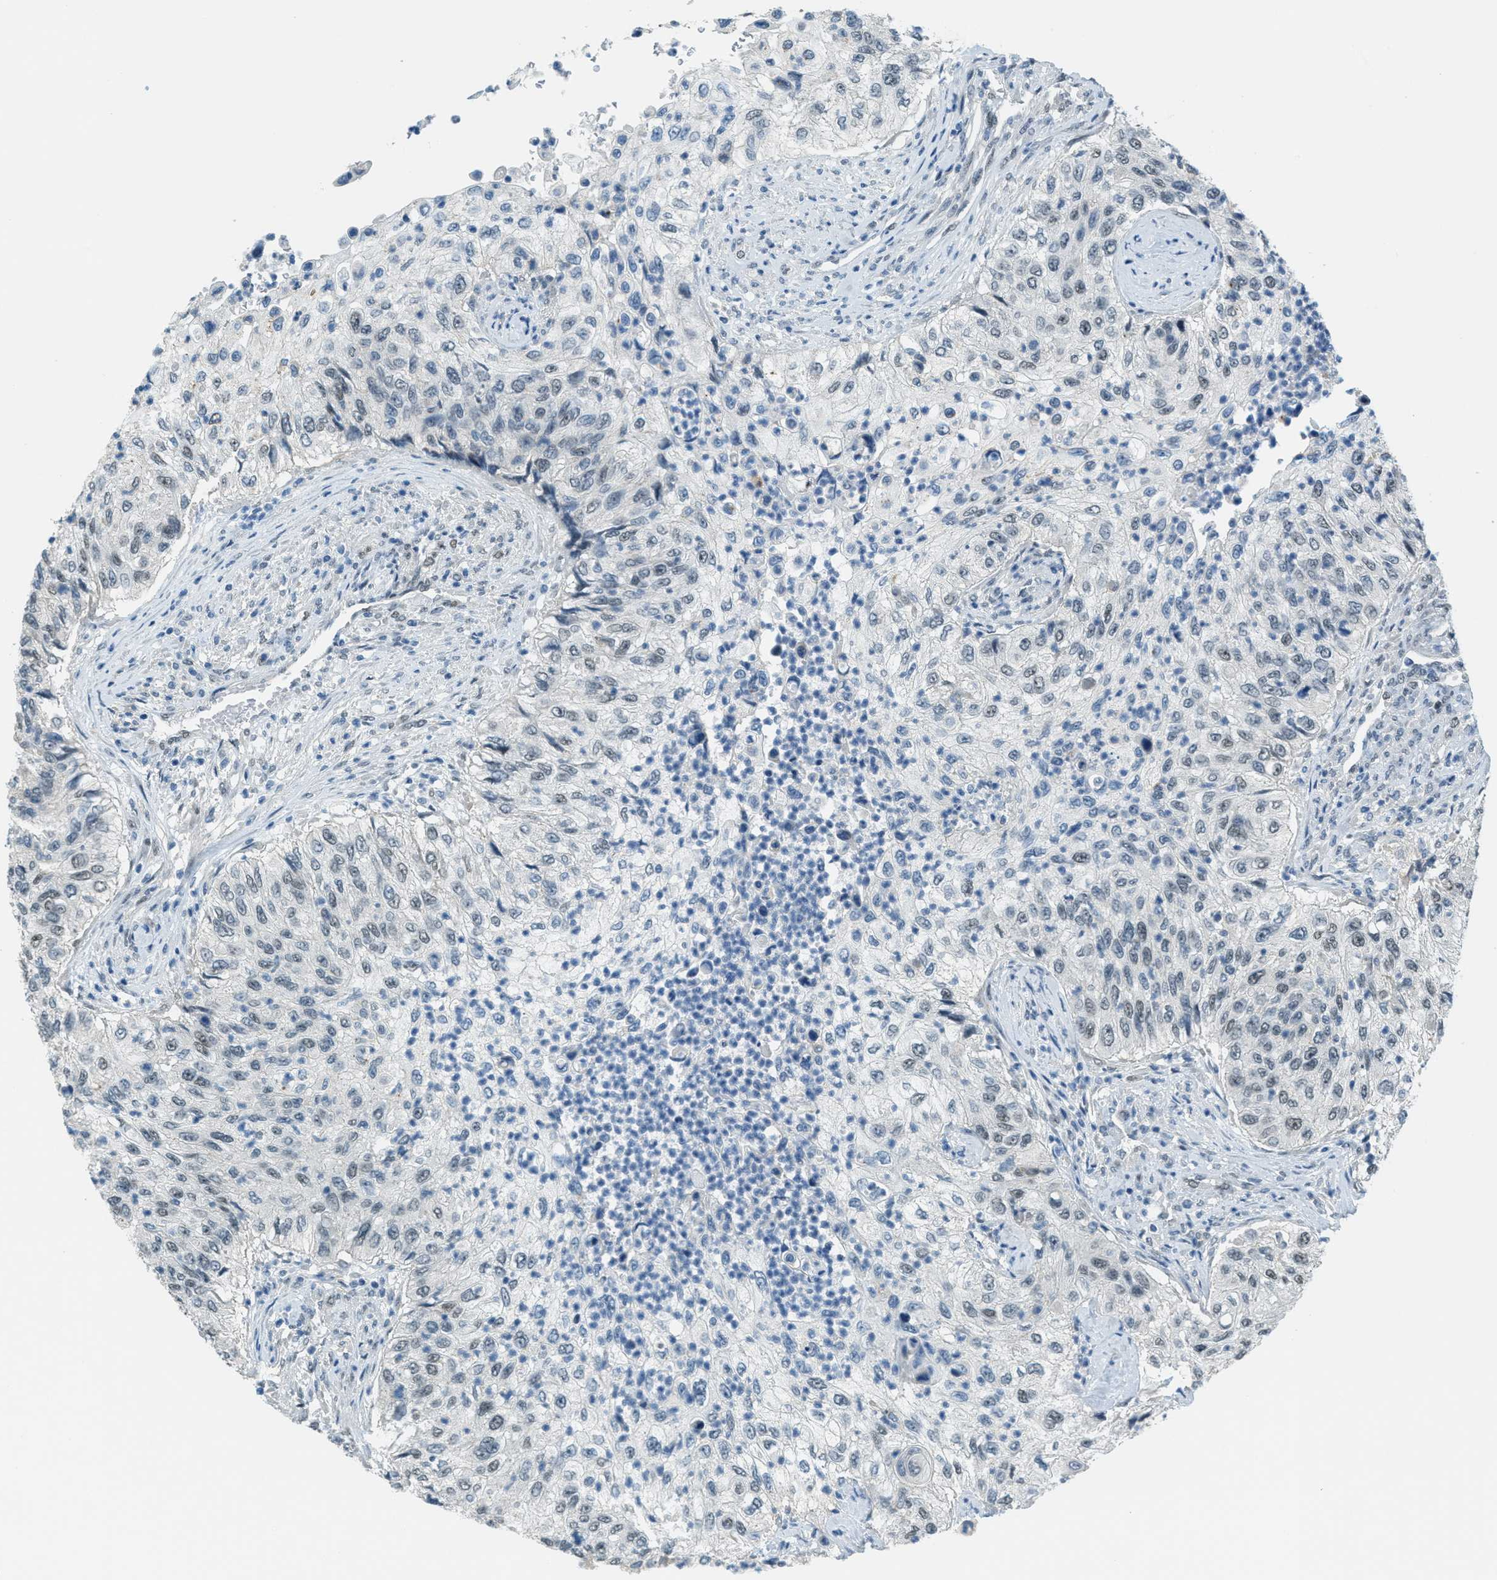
{"staining": {"intensity": "negative", "quantity": "none", "location": "none"}, "tissue": "urothelial cancer", "cell_type": "Tumor cells", "image_type": "cancer", "snomed": [{"axis": "morphology", "description": "Urothelial carcinoma, High grade"}, {"axis": "topography", "description": "Urinary bladder"}], "caption": "The histopathology image demonstrates no significant positivity in tumor cells of urothelial cancer.", "gene": "TCF3", "patient": {"sex": "female", "age": 60}}